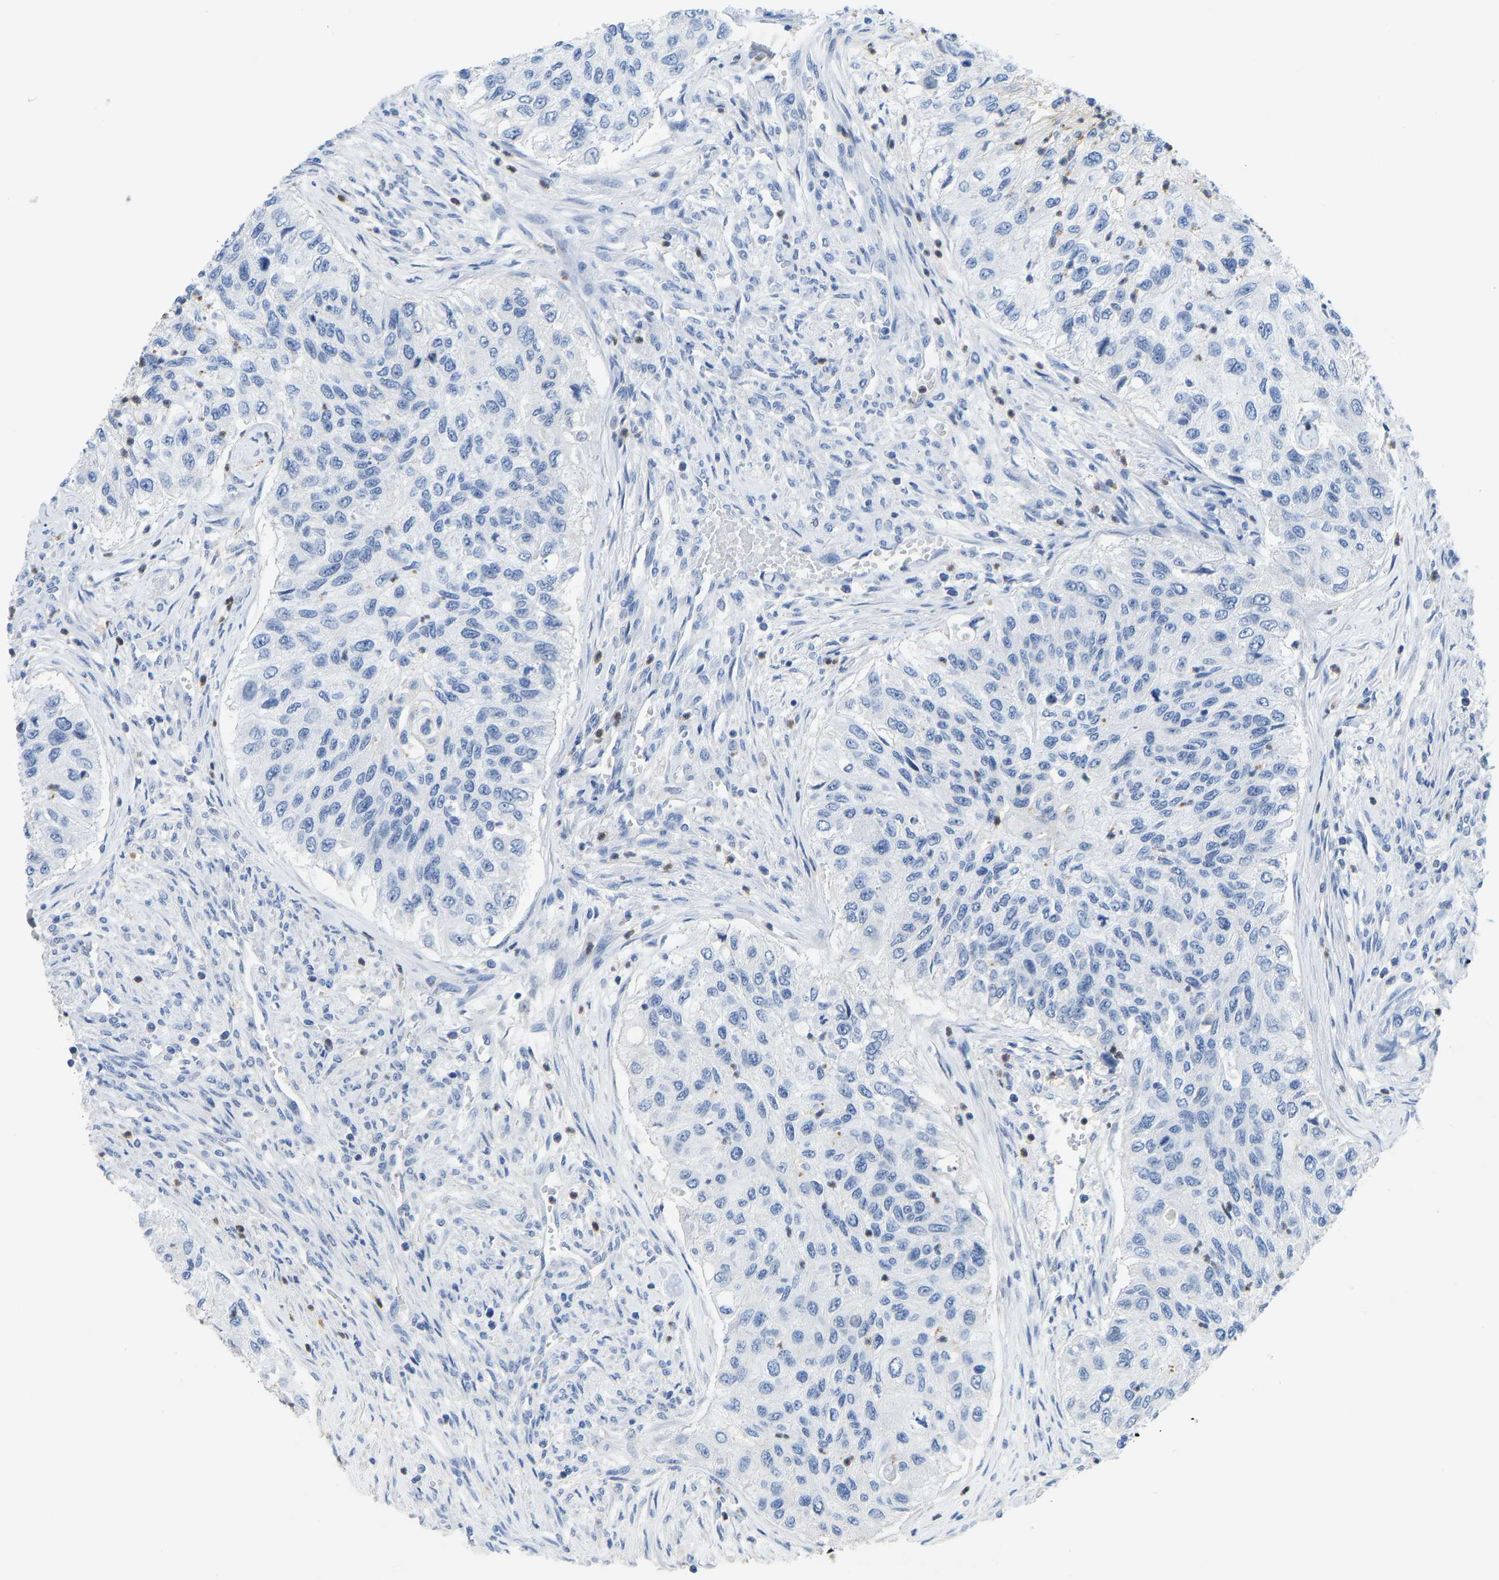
{"staining": {"intensity": "negative", "quantity": "none", "location": "none"}, "tissue": "urothelial cancer", "cell_type": "Tumor cells", "image_type": "cancer", "snomed": [{"axis": "morphology", "description": "Urothelial carcinoma, High grade"}, {"axis": "topography", "description": "Urinary bladder"}], "caption": "This is an immunohistochemistry (IHC) image of human urothelial cancer. There is no staining in tumor cells.", "gene": "TXNDC2", "patient": {"sex": "female", "age": 60}}